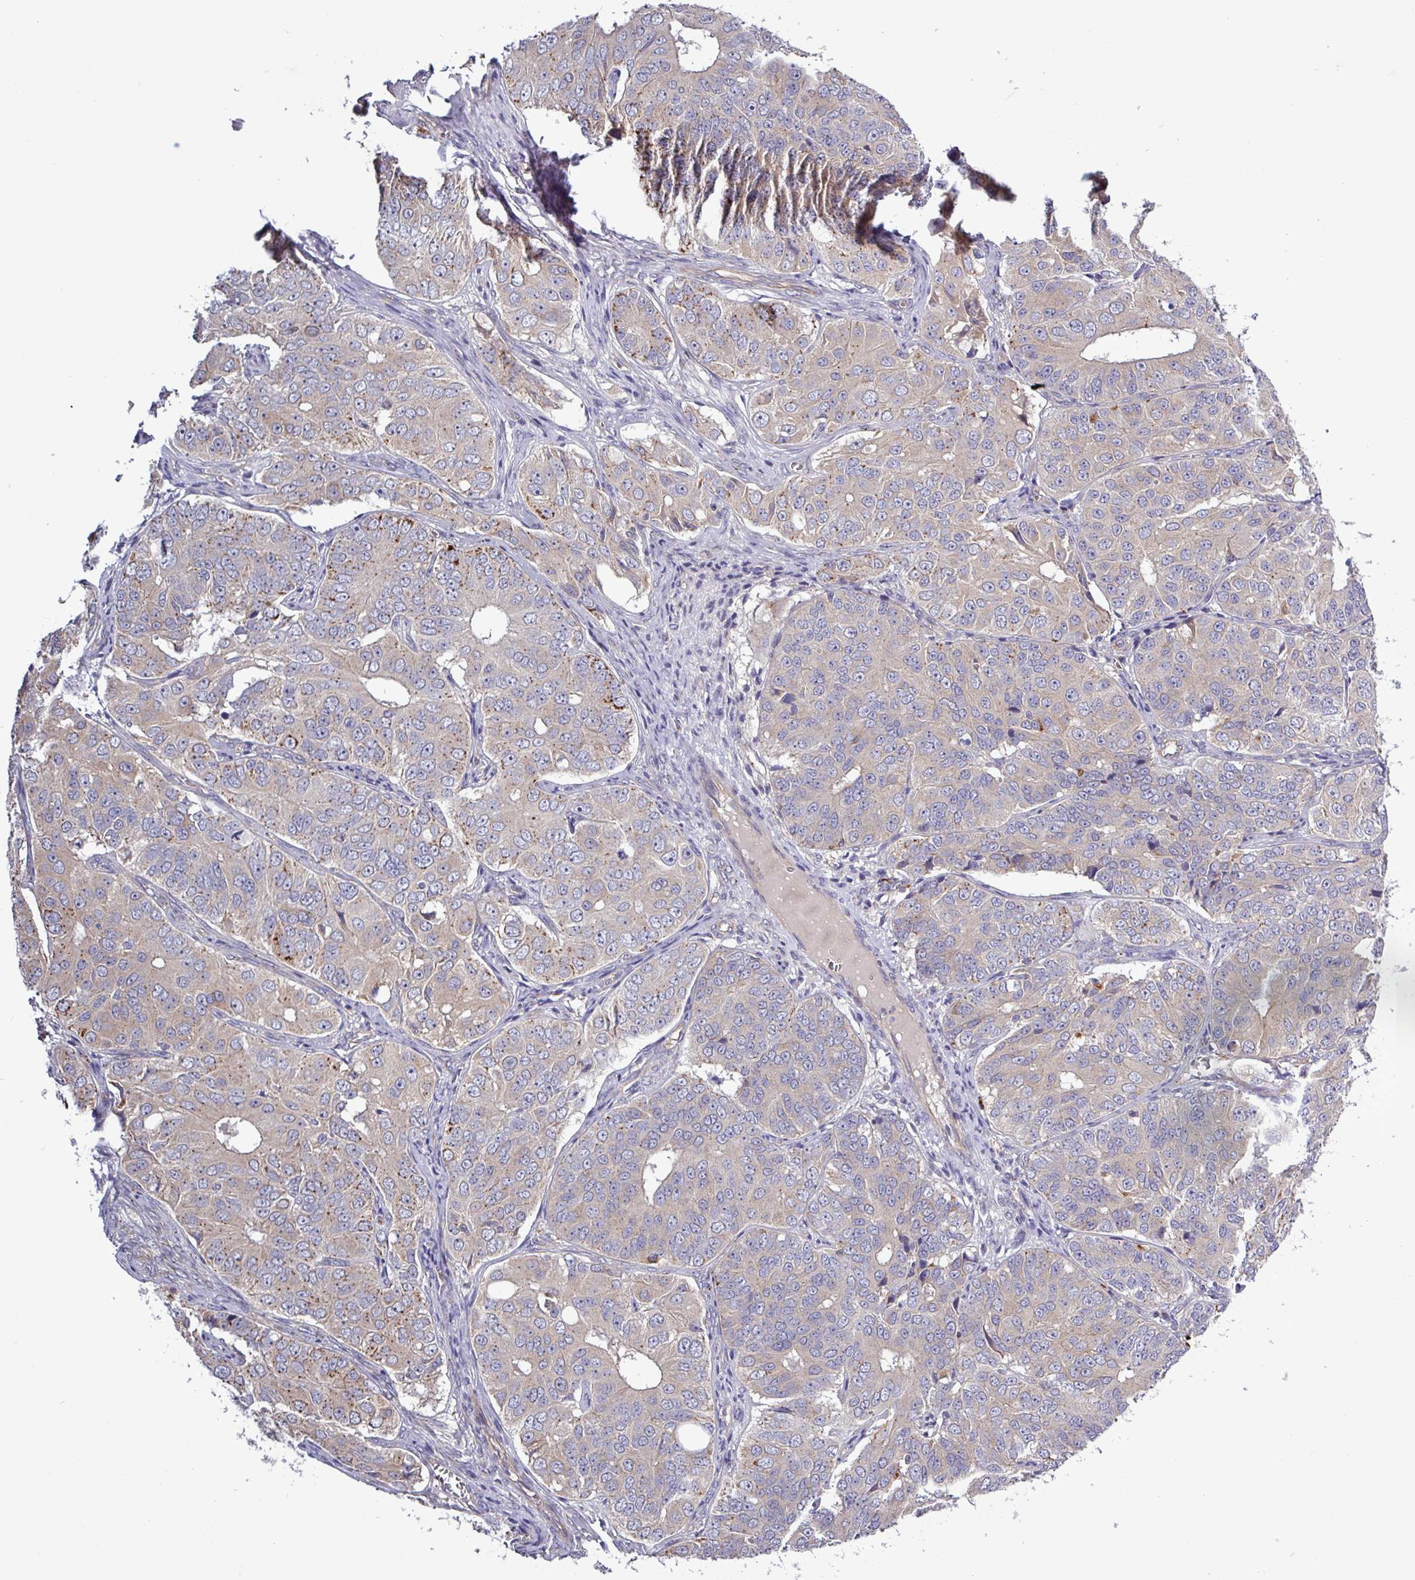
{"staining": {"intensity": "negative", "quantity": "none", "location": "none"}, "tissue": "ovarian cancer", "cell_type": "Tumor cells", "image_type": "cancer", "snomed": [{"axis": "morphology", "description": "Carcinoma, endometroid"}, {"axis": "topography", "description": "Ovary"}], "caption": "IHC micrograph of human endometroid carcinoma (ovarian) stained for a protein (brown), which exhibits no expression in tumor cells. The staining is performed using DAB brown chromogen with nuclei counter-stained in using hematoxylin.", "gene": "PLIN2", "patient": {"sex": "female", "age": 51}}